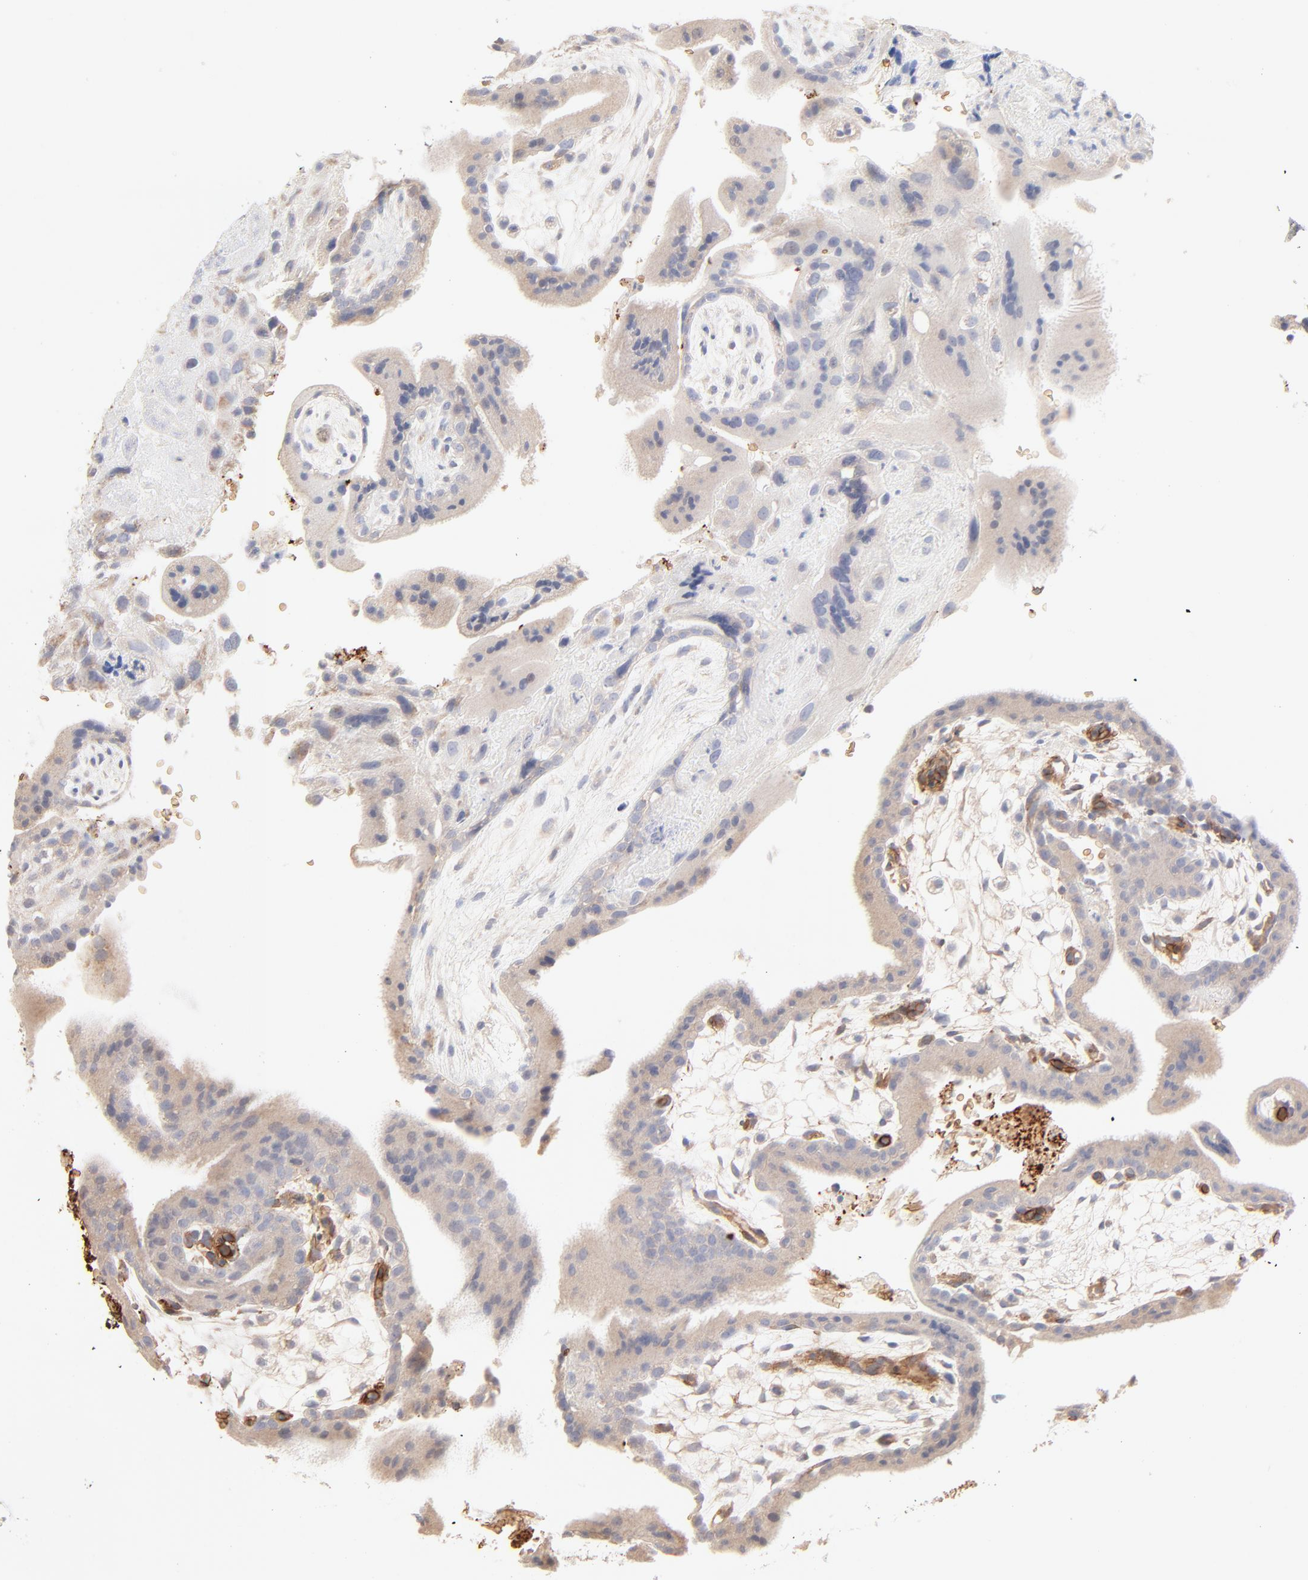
{"staining": {"intensity": "weak", "quantity": ">75%", "location": "cytoplasmic/membranous"}, "tissue": "placenta", "cell_type": "Decidual cells", "image_type": "normal", "snomed": [{"axis": "morphology", "description": "Normal tissue, NOS"}, {"axis": "topography", "description": "Placenta"}], "caption": "Placenta stained for a protein reveals weak cytoplasmic/membranous positivity in decidual cells. (Brightfield microscopy of DAB IHC at high magnification).", "gene": "SPTB", "patient": {"sex": "female", "age": 35}}